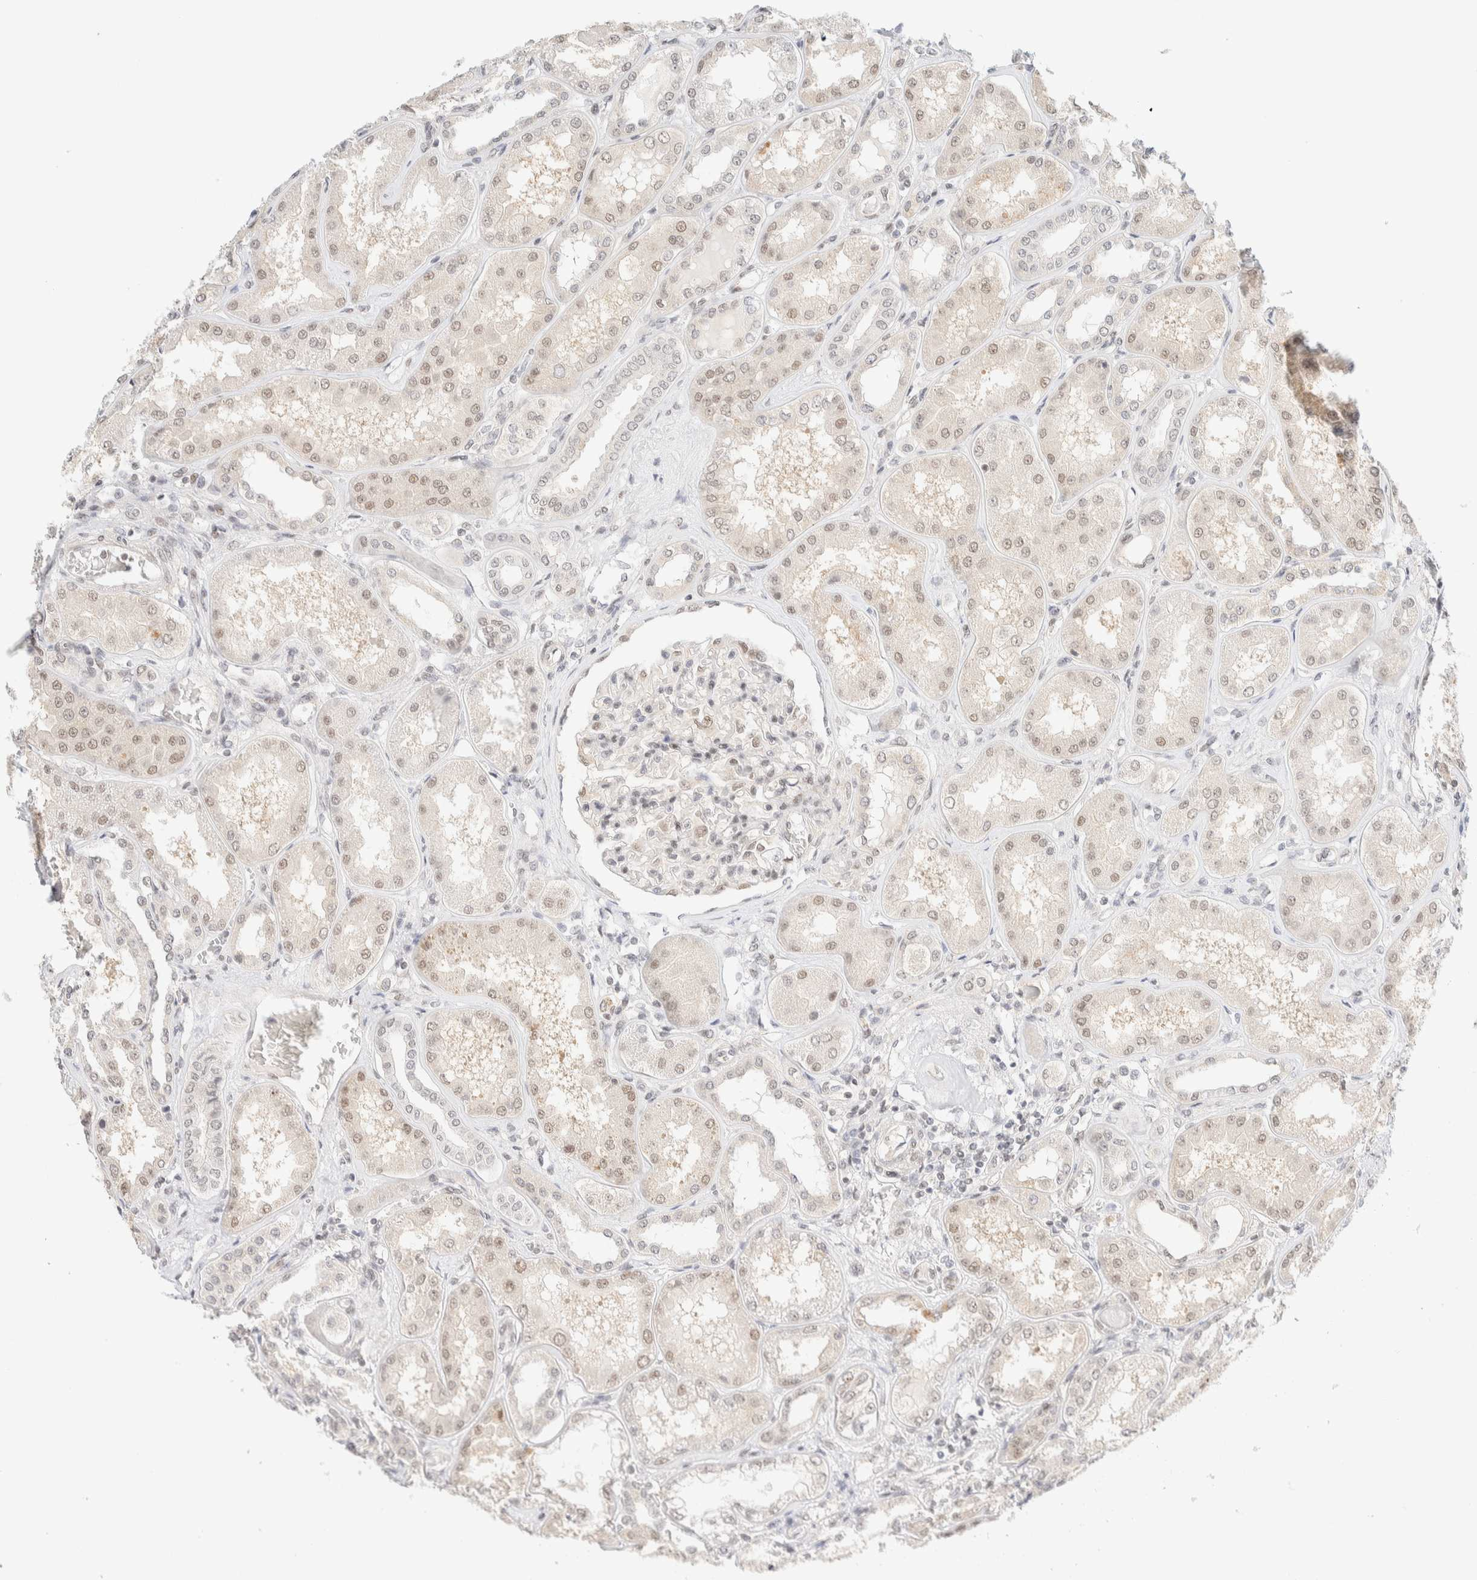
{"staining": {"intensity": "moderate", "quantity": "25%-75%", "location": "nuclear"}, "tissue": "kidney", "cell_type": "Cells in glomeruli", "image_type": "normal", "snomed": [{"axis": "morphology", "description": "Normal tissue, NOS"}, {"axis": "topography", "description": "Kidney"}], "caption": "Immunohistochemistry photomicrograph of benign kidney stained for a protein (brown), which exhibits medium levels of moderate nuclear staining in about 25%-75% of cells in glomeruli.", "gene": "PYGO2", "patient": {"sex": "female", "age": 56}}